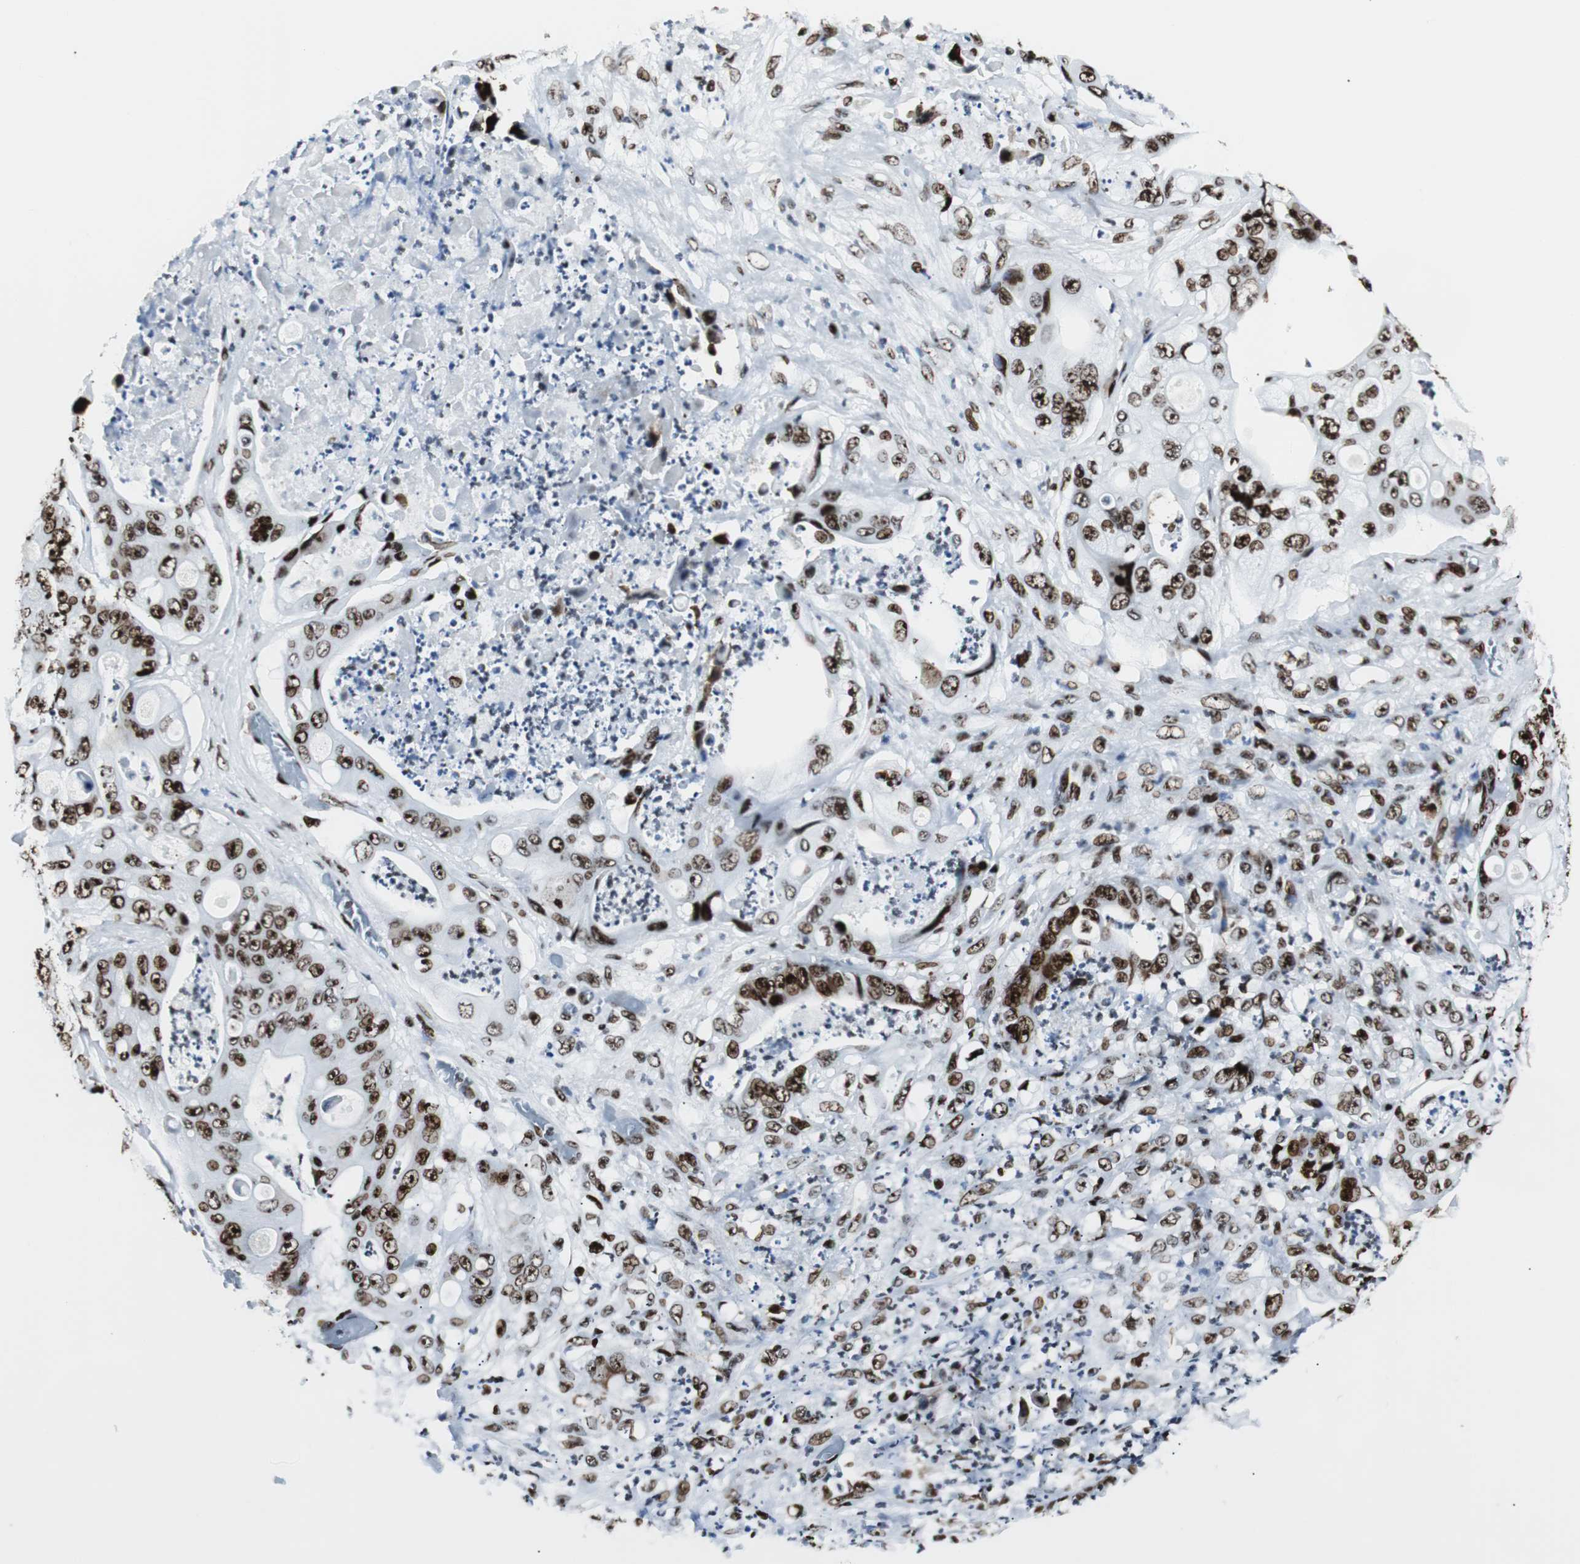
{"staining": {"intensity": "strong", "quantity": ">75%", "location": "nuclear"}, "tissue": "stomach cancer", "cell_type": "Tumor cells", "image_type": "cancer", "snomed": [{"axis": "morphology", "description": "Adenocarcinoma, NOS"}, {"axis": "topography", "description": "Stomach"}], "caption": "A high-resolution histopathology image shows immunohistochemistry (IHC) staining of stomach cancer, which reveals strong nuclear expression in about >75% of tumor cells. (Brightfield microscopy of DAB IHC at high magnification).", "gene": "NCL", "patient": {"sex": "female", "age": 73}}